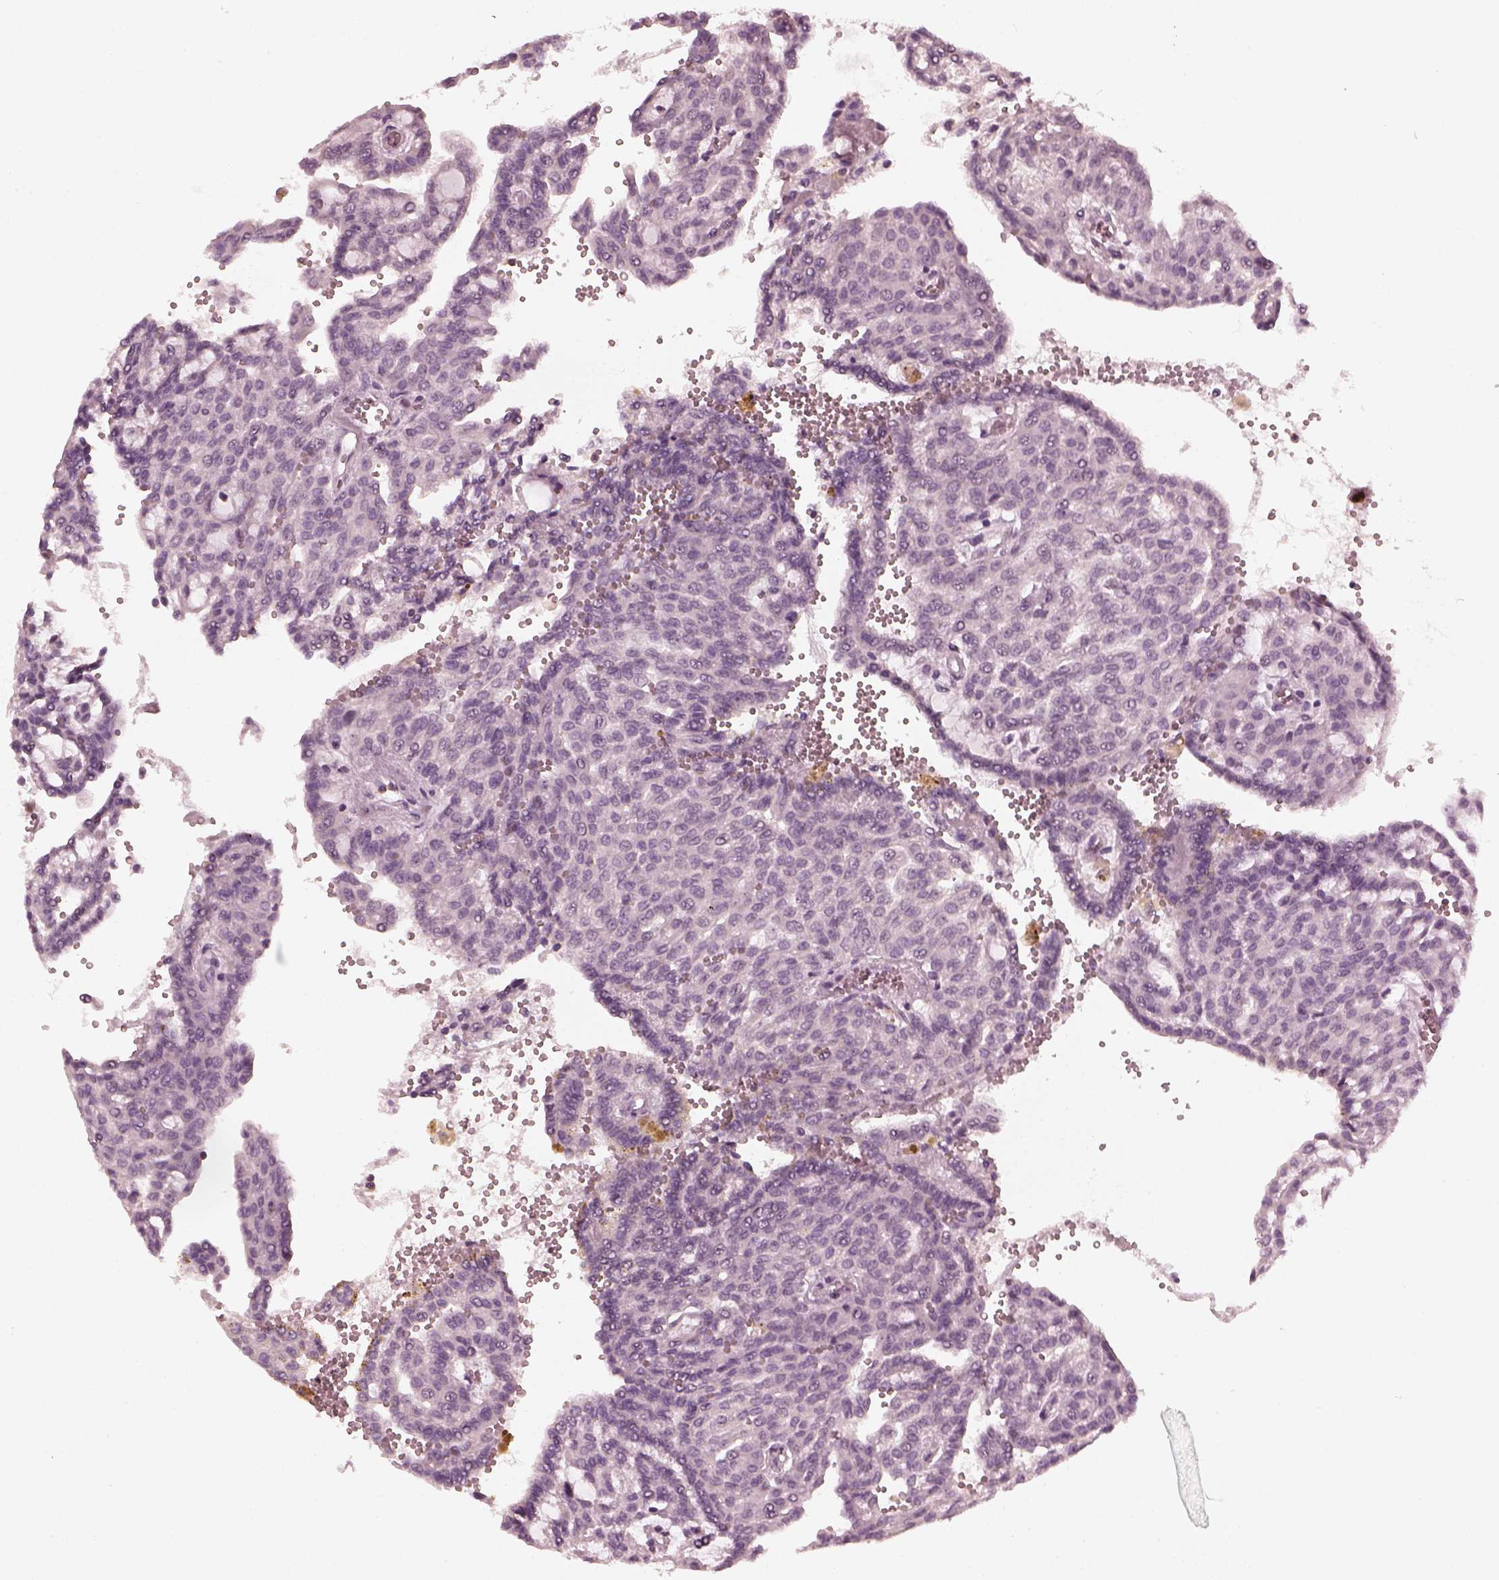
{"staining": {"intensity": "negative", "quantity": "none", "location": "none"}, "tissue": "renal cancer", "cell_type": "Tumor cells", "image_type": "cancer", "snomed": [{"axis": "morphology", "description": "Adenocarcinoma, NOS"}, {"axis": "topography", "description": "Kidney"}], "caption": "Tumor cells show no significant staining in renal cancer (adenocarcinoma).", "gene": "CCDC170", "patient": {"sex": "male", "age": 63}}